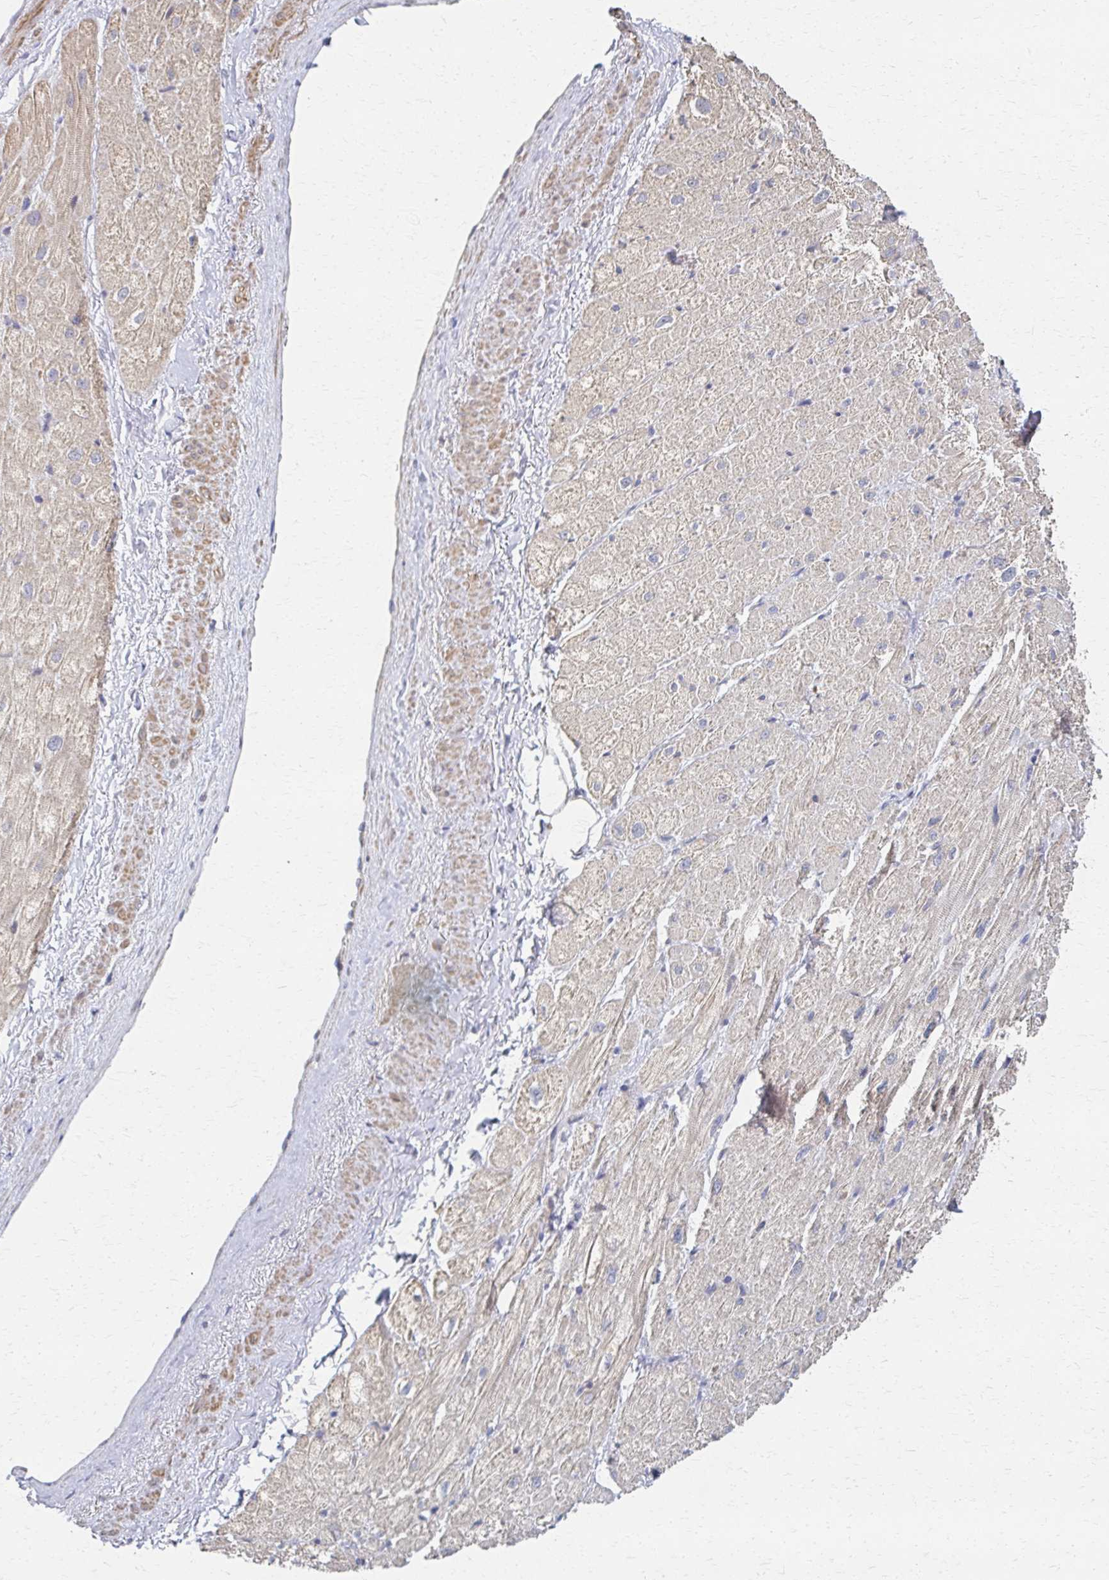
{"staining": {"intensity": "moderate", "quantity": "25%-75%", "location": "cytoplasmic/membranous"}, "tissue": "heart muscle", "cell_type": "Cardiomyocytes", "image_type": "normal", "snomed": [{"axis": "morphology", "description": "Normal tissue, NOS"}, {"axis": "topography", "description": "Heart"}], "caption": "A brown stain highlights moderate cytoplasmic/membranous positivity of a protein in cardiomyocytes of unremarkable heart muscle. The staining is performed using DAB (3,3'-diaminobenzidine) brown chromogen to label protein expression. The nuclei are counter-stained blue using hematoxylin.", "gene": "EOLA1", "patient": {"sex": "male", "age": 62}}